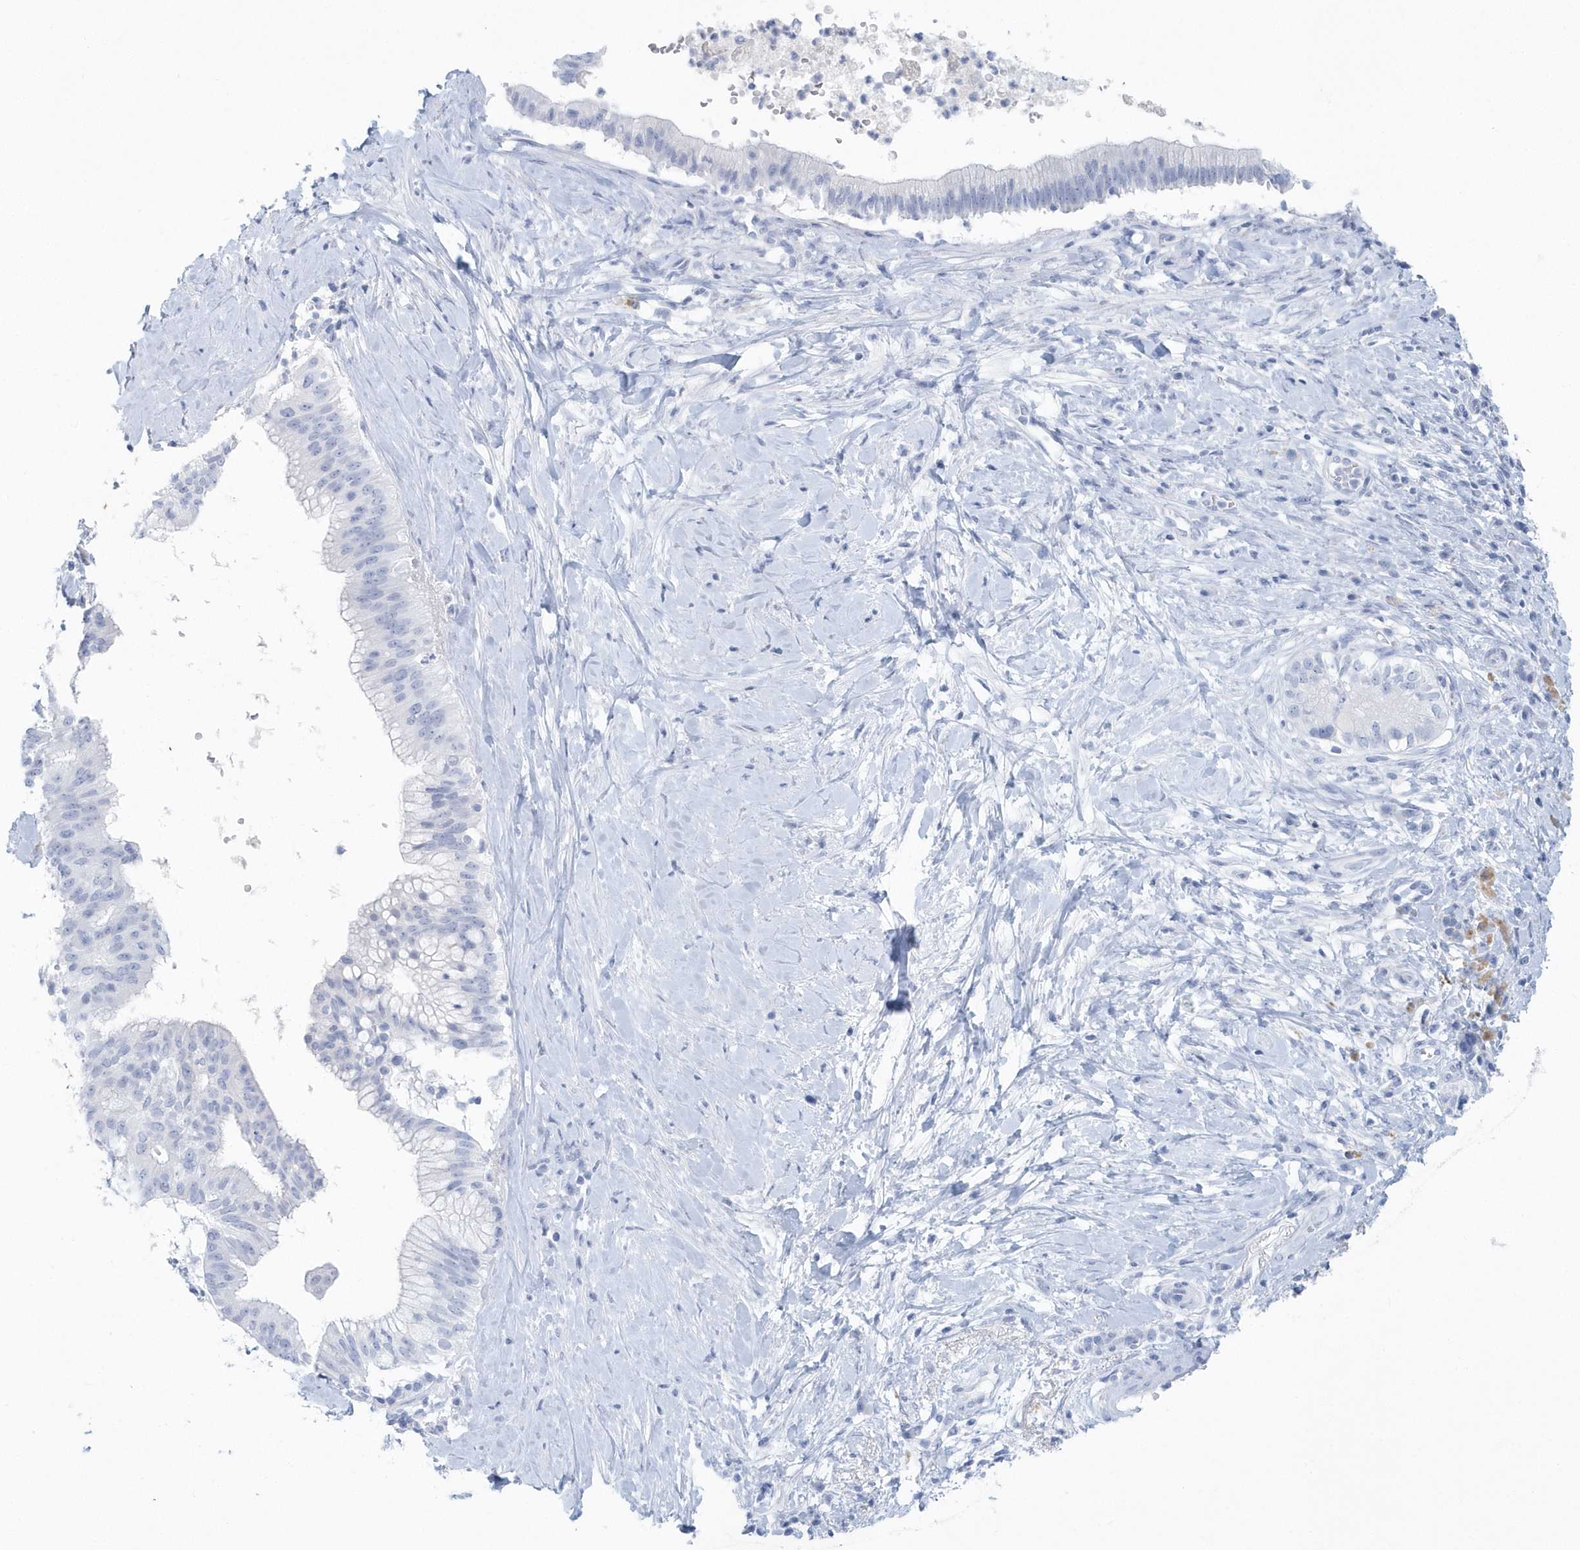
{"staining": {"intensity": "negative", "quantity": "none", "location": "none"}, "tissue": "pancreatic cancer", "cell_type": "Tumor cells", "image_type": "cancer", "snomed": [{"axis": "morphology", "description": "Adenocarcinoma, NOS"}, {"axis": "topography", "description": "Pancreas"}], "caption": "Immunohistochemistry (IHC) image of neoplastic tissue: human pancreatic cancer stained with DAB (3,3'-diaminobenzidine) reveals no significant protein staining in tumor cells.", "gene": "PTPRO", "patient": {"sex": "male", "age": 68}}